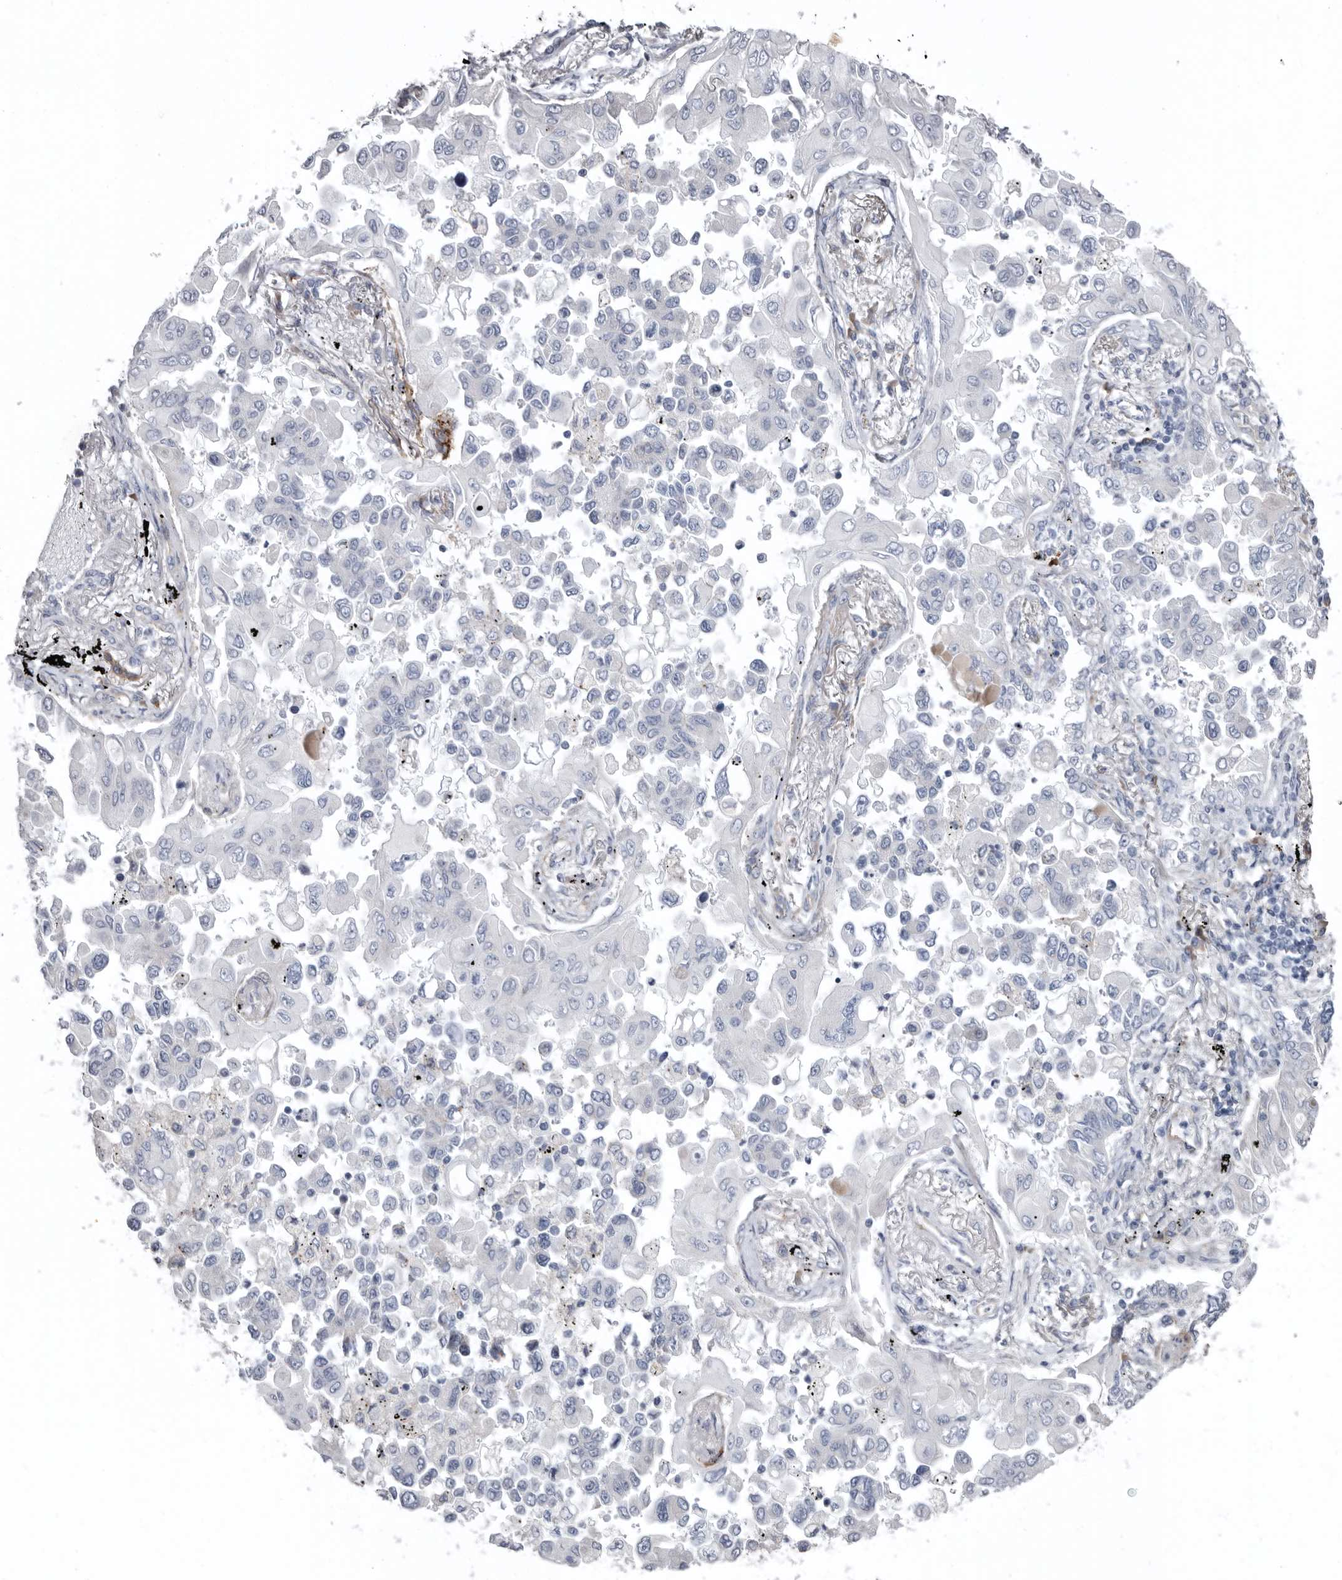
{"staining": {"intensity": "negative", "quantity": "none", "location": "none"}, "tissue": "lung cancer", "cell_type": "Tumor cells", "image_type": "cancer", "snomed": [{"axis": "morphology", "description": "Adenocarcinoma, NOS"}, {"axis": "topography", "description": "Lung"}], "caption": "This is an immunohistochemistry image of lung cancer. There is no positivity in tumor cells.", "gene": "ZNF114", "patient": {"sex": "female", "age": 67}}